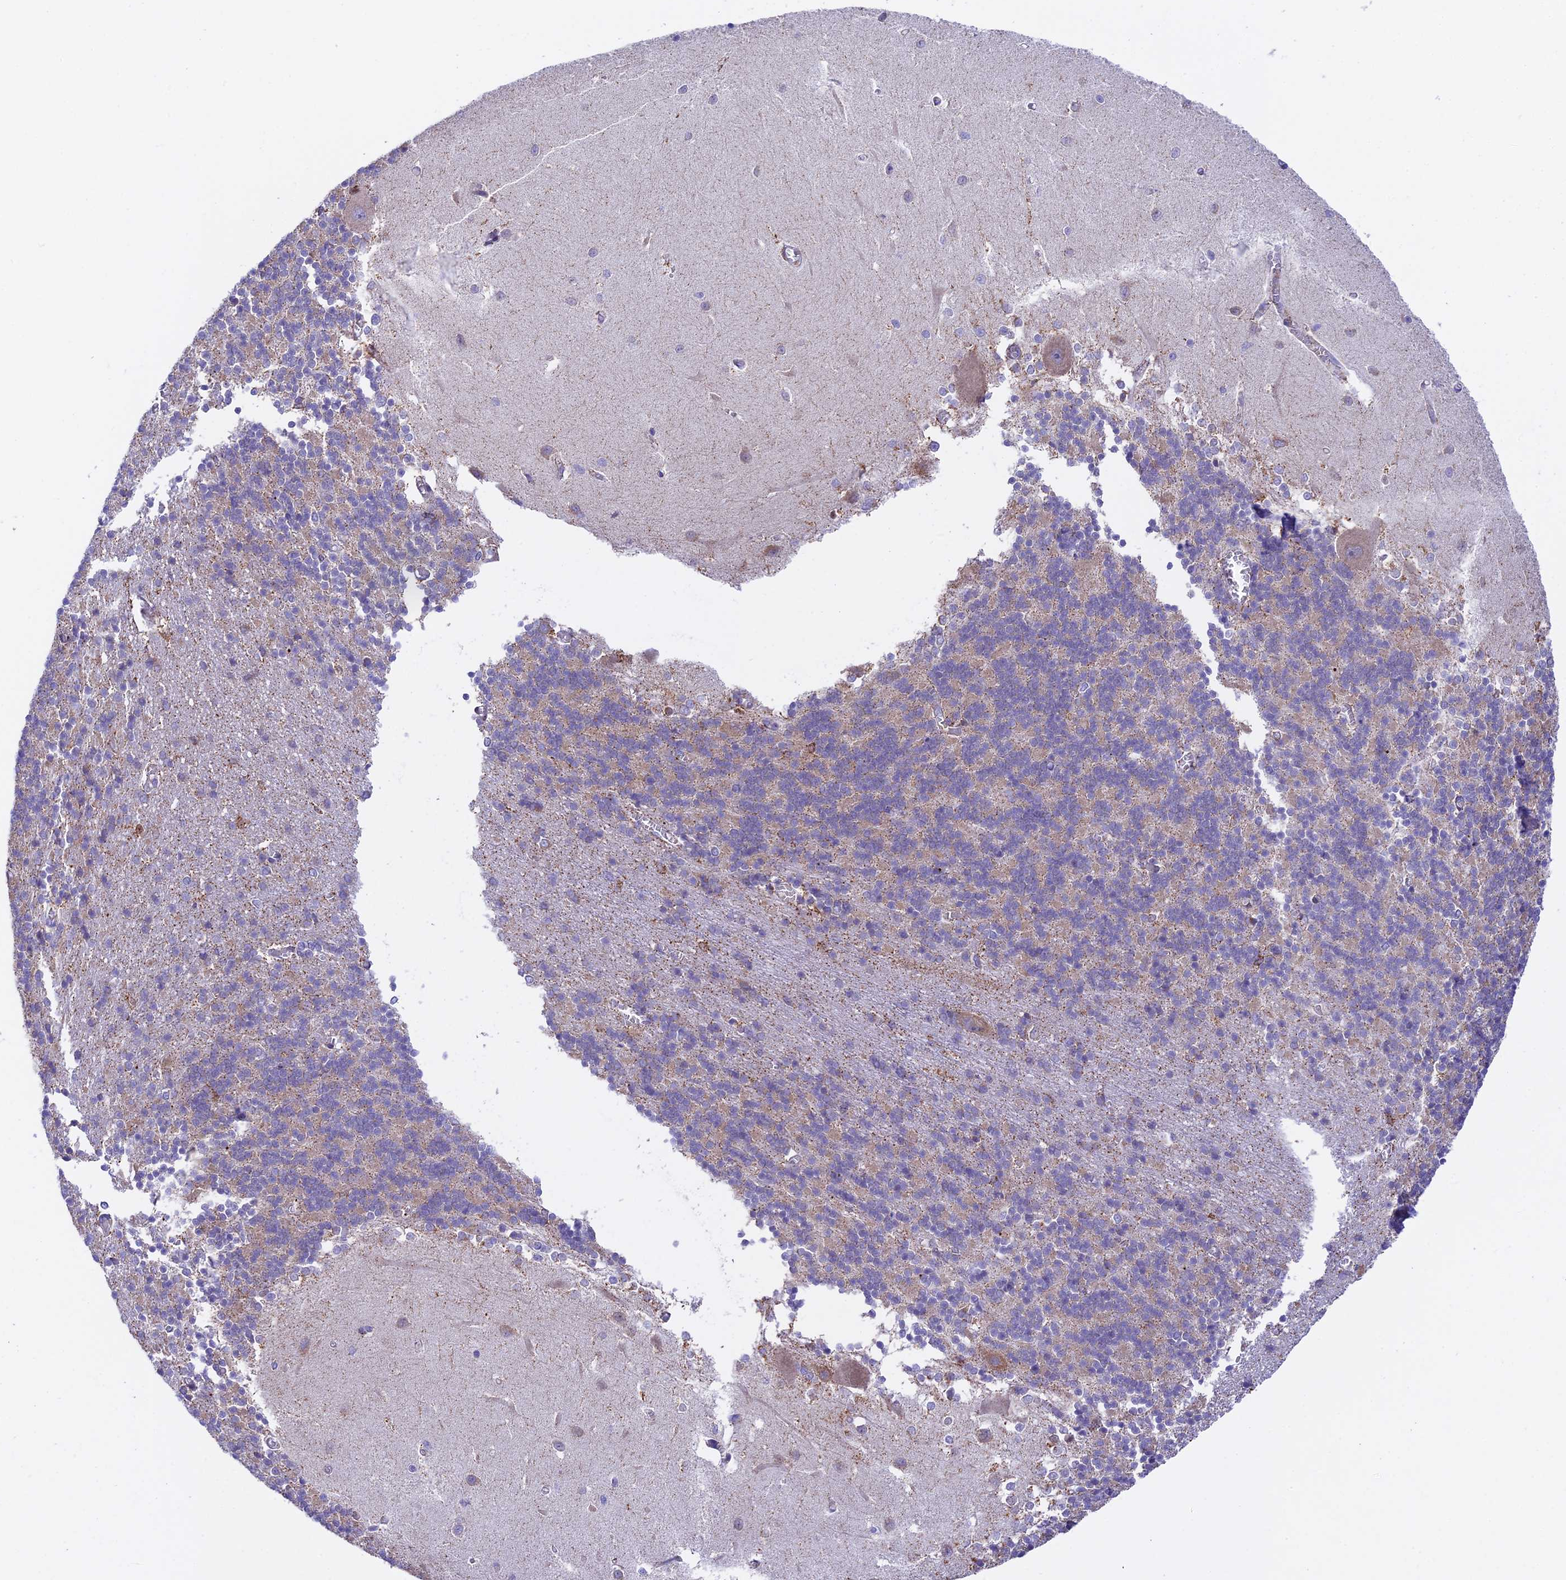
{"staining": {"intensity": "weak", "quantity": "25%-75%", "location": "cytoplasmic/membranous"}, "tissue": "cerebellum", "cell_type": "Cells in granular layer", "image_type": "normal", "snomed": [{"axis": "morphology", "description": "Normal tissue, NOS"}, {"axis": "topography", "description": "Cerebellum"}], "caption": "Cells in granular layer exhibit low levels of weak cytoplasmic/membranous staining in about 25%-75% of cells in unremarkable cerebellum.", "gene": "HSDL2", "patient": {"sex": "male", "age": 37}}